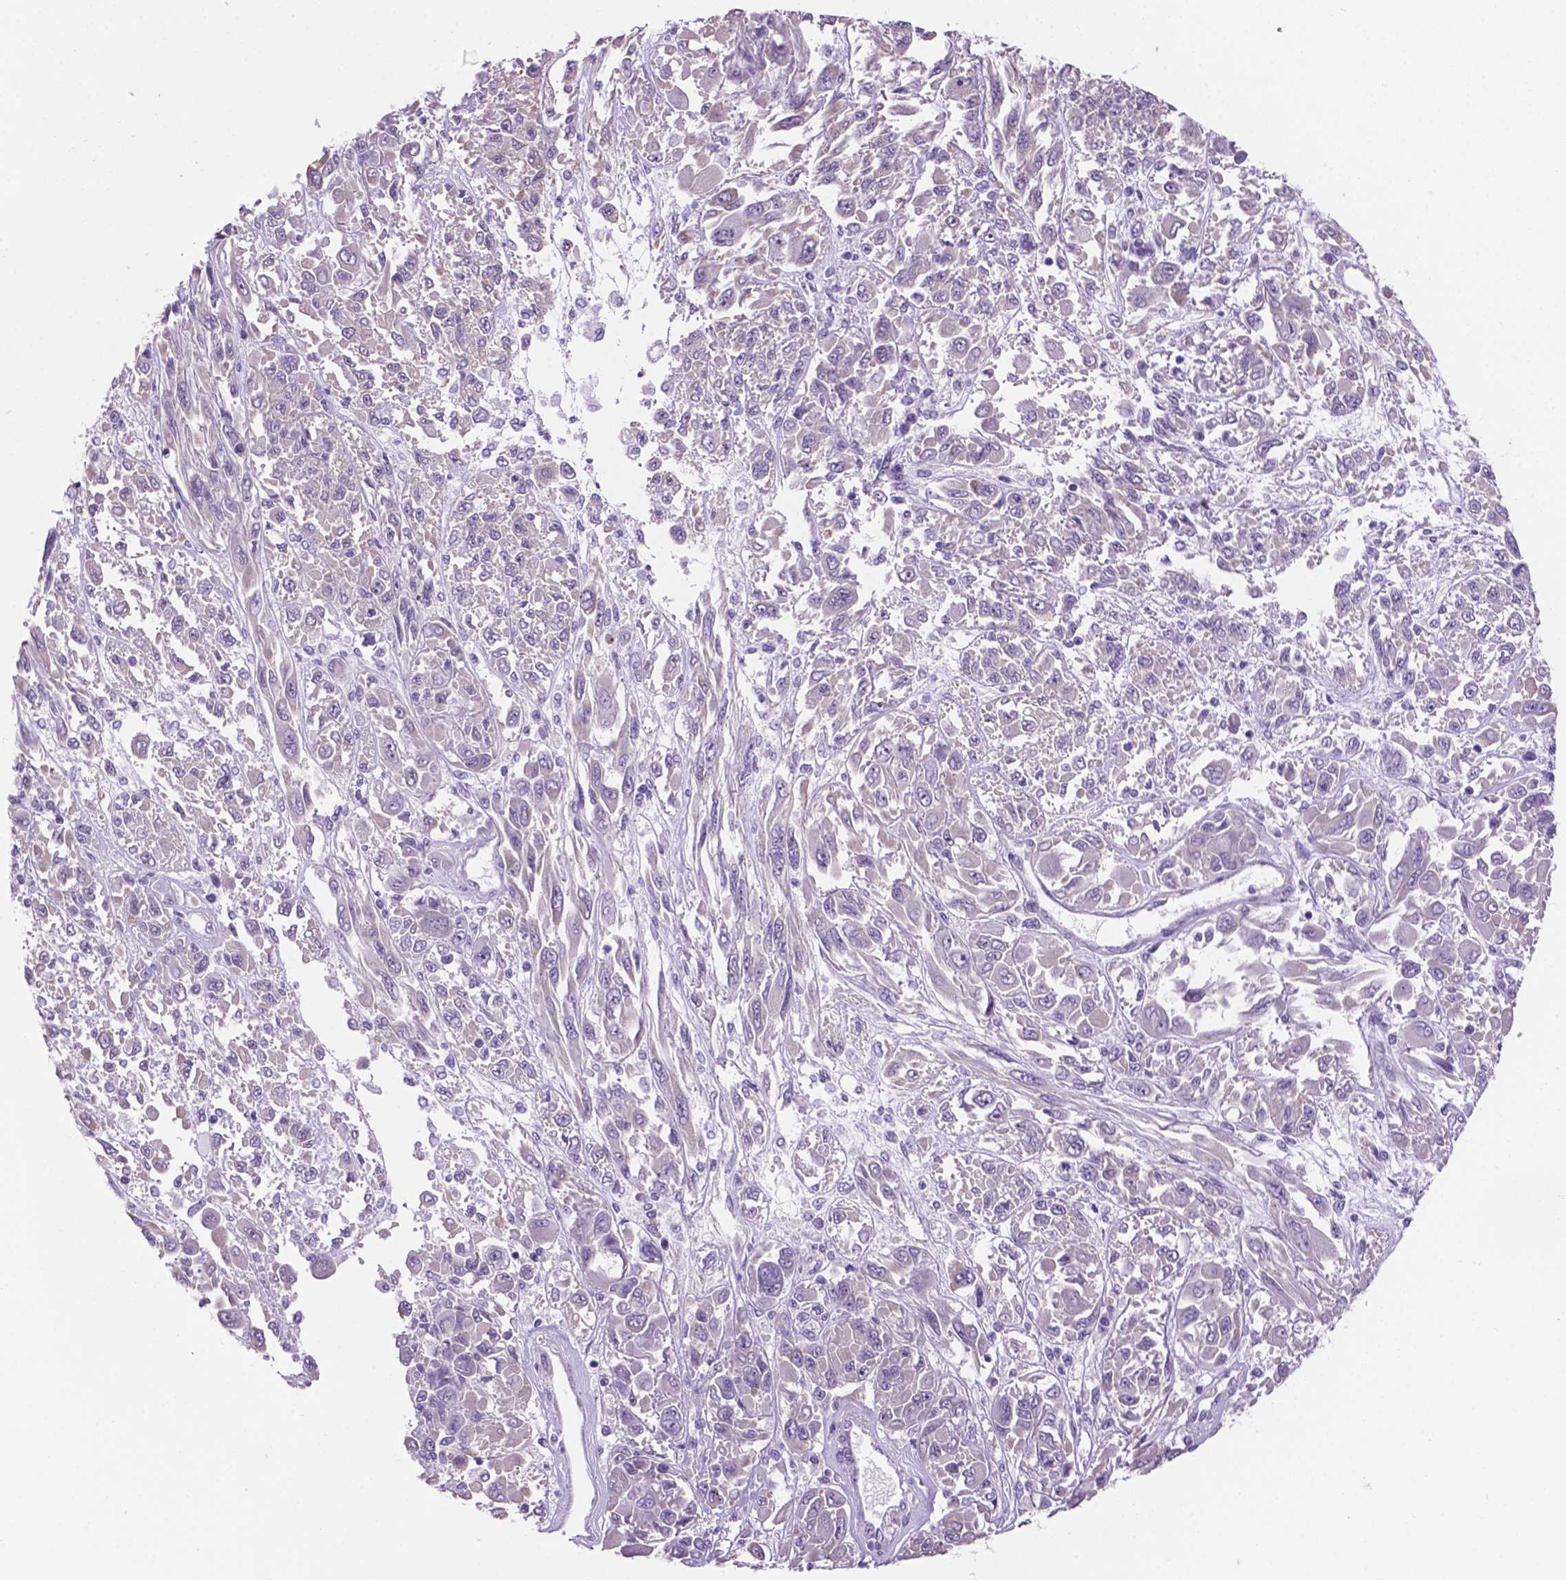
{"staining": {"intensity": "negative", "quantity": "none", "location": "none"}, "tissue": "melanoma", "cell_type": "Tumor cells", "image_type": "cancer", "snomed": [{"axis": "morphology", "description": "Malignant melanoma, NOS"}, {"axis": "topography", "description": "Skin"}], "caption": "Melanoma stained for a protein using IHC reveals no staining tumor cells.", "gene": "SPDYA", "patient": {"sex": "female", "age": 91}}